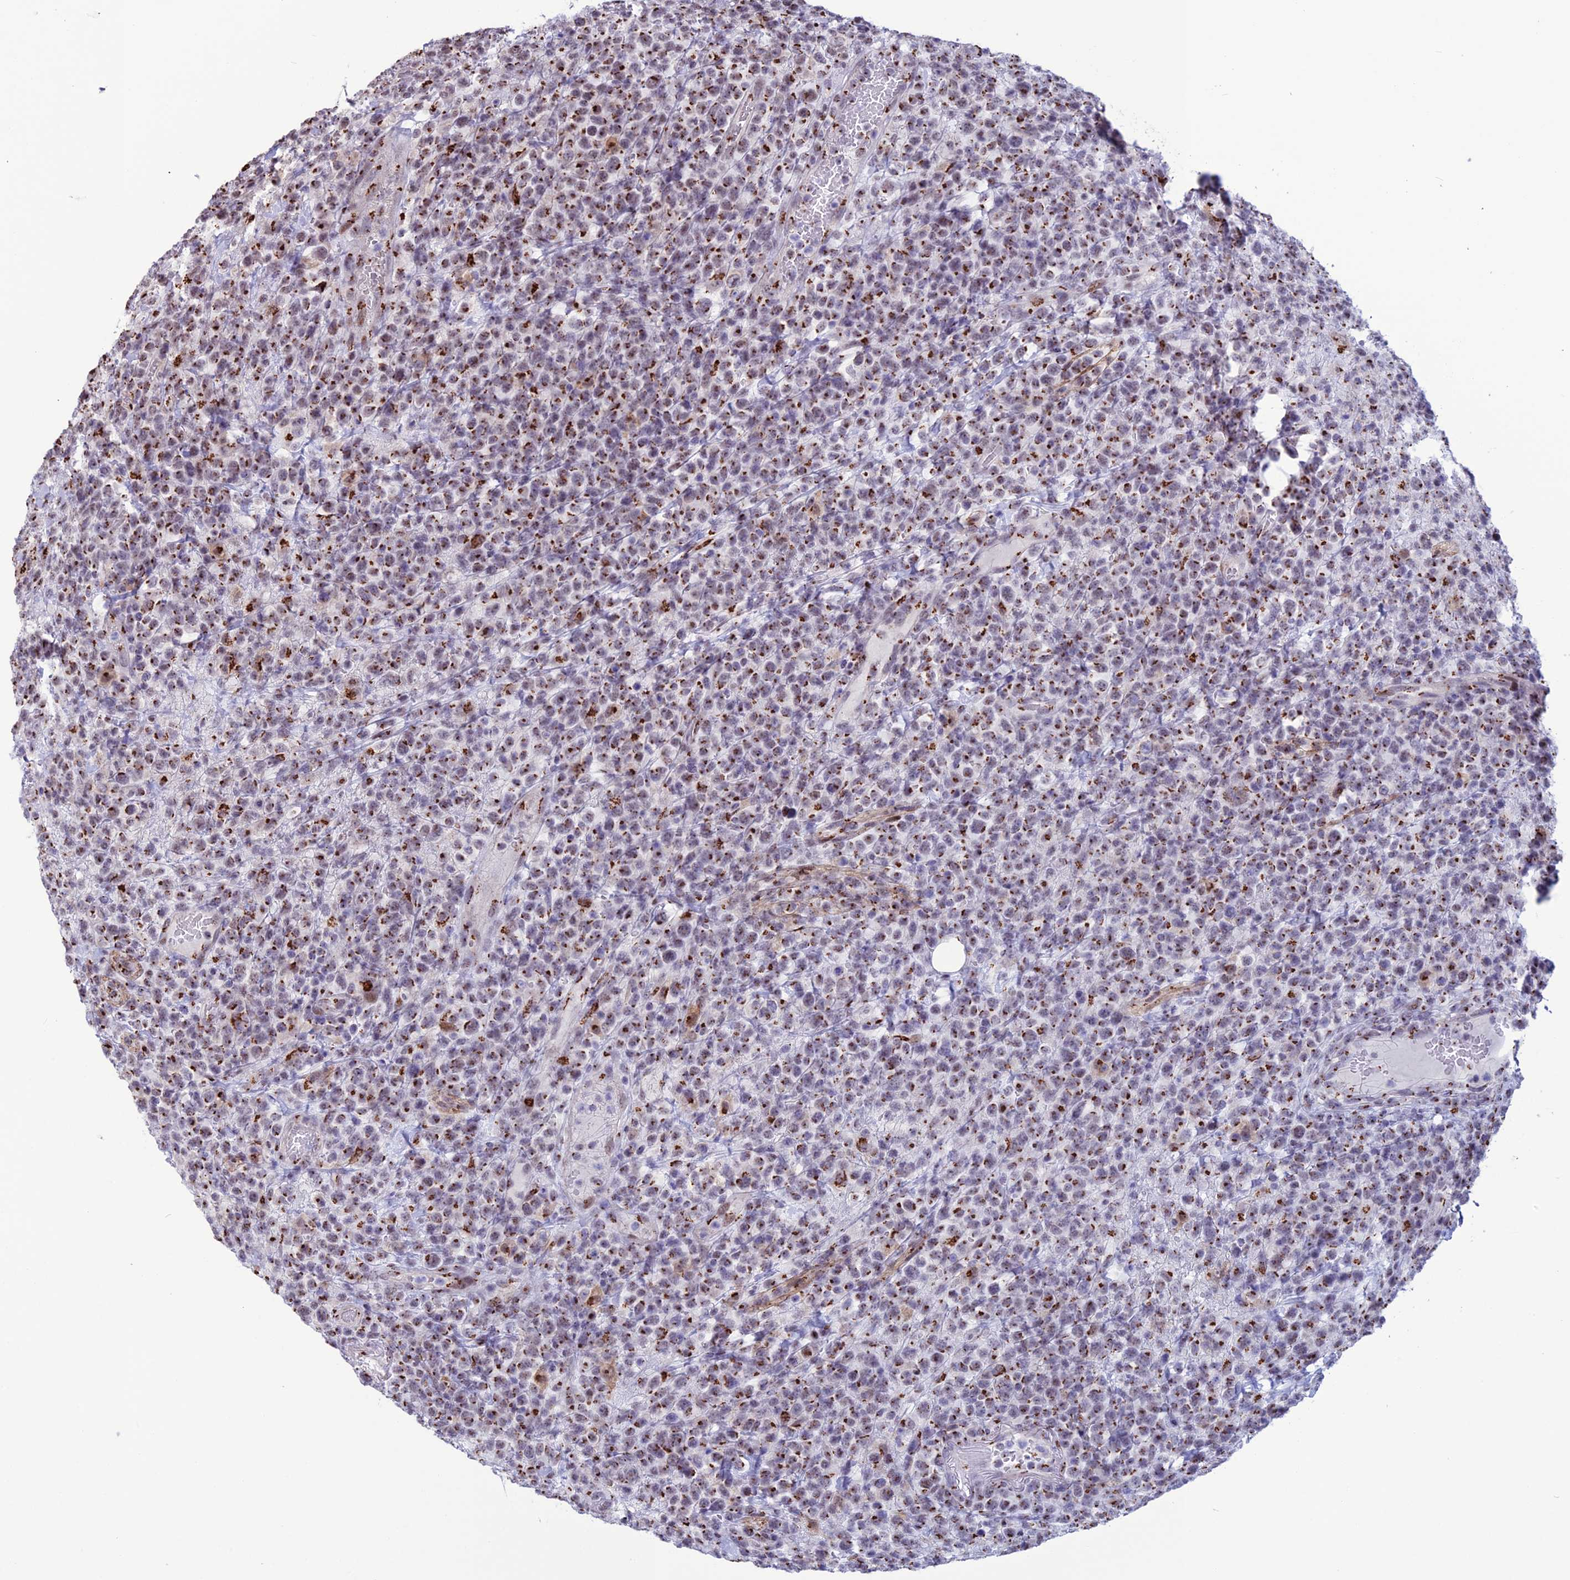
{"staining": {"intensity": "strong", "quantity": "25%-75%", "location": "cytoplasmic/membranous"}, "tissue": "lymphoma", "cell_type": "Tumor cells", "image_type": "cancer", "snomed": [{"axis": "morphology", "description": "Malignant lymphoma, non-Hodgkin's type, High grade"}, {"axis": "topography", "description": "Colon"}], "caption": "Tumor cells reveal high levels of strong cytoplasmic/membranous positivity in approximately 25%-75% of cells in human lymphoma.", "gene": "PLEKHA4", "patient": {"sex": "female", "age": 53}}